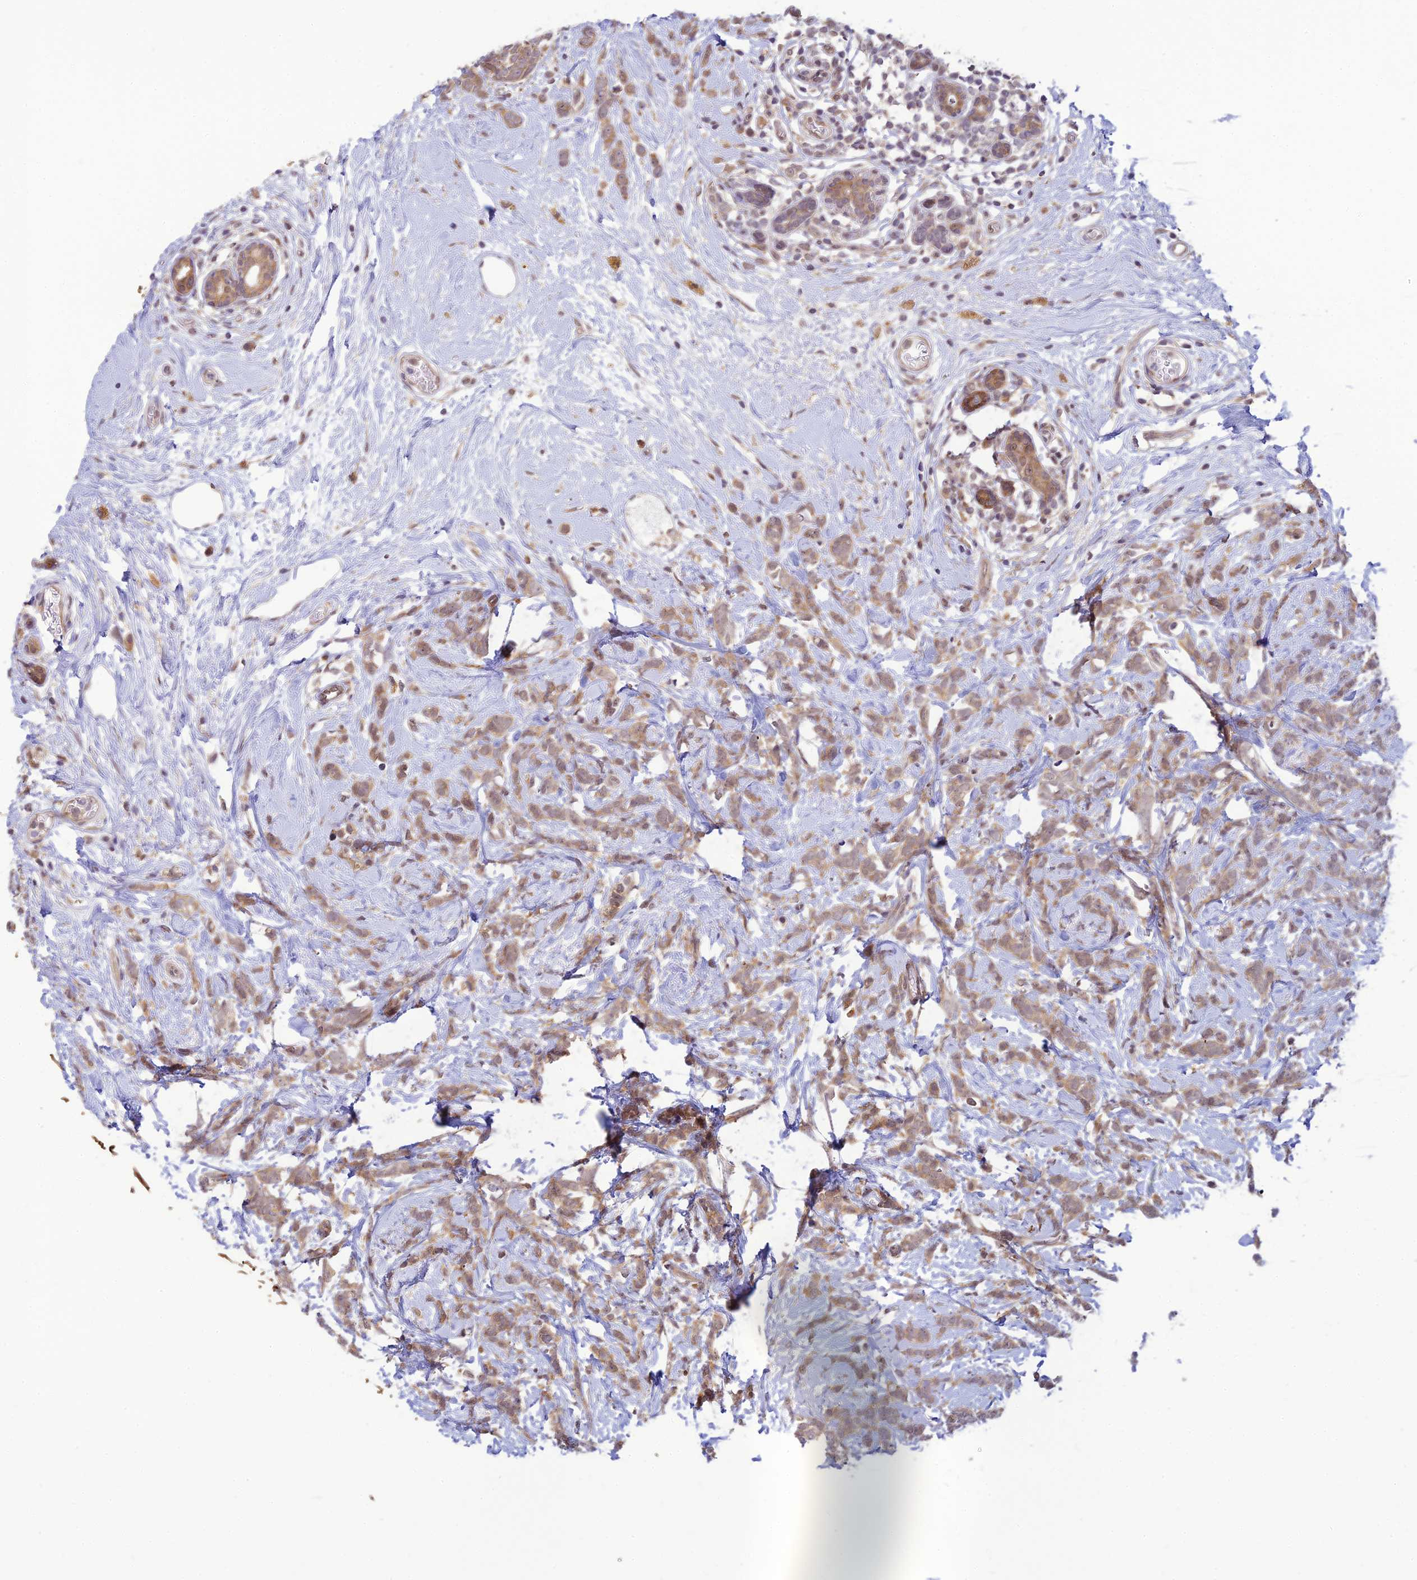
{"staining": {"intensity": "weak", "quantity": ">75%", "location": "cytoplasmic/membranous"}, "tissue": "breast cancer", "cell_type": "Tumor cells", "image_type": "cancer", "snomed": [{"axis": "morphology", "description": "Lobular carcinoma"}, {"axis": "topography", "description": "Breast"}], "caption": "Immunohistochemical staining of human breast lobular carcinoma demonstrates low levels of weak cytoplasmic/membranous expression in approximately >75% of tumor cells. (DAB = brown stain, brightfield microscopy at high magnification).", "gene": "SKIC8", "patient": {"sex": "female", "age": 58}}